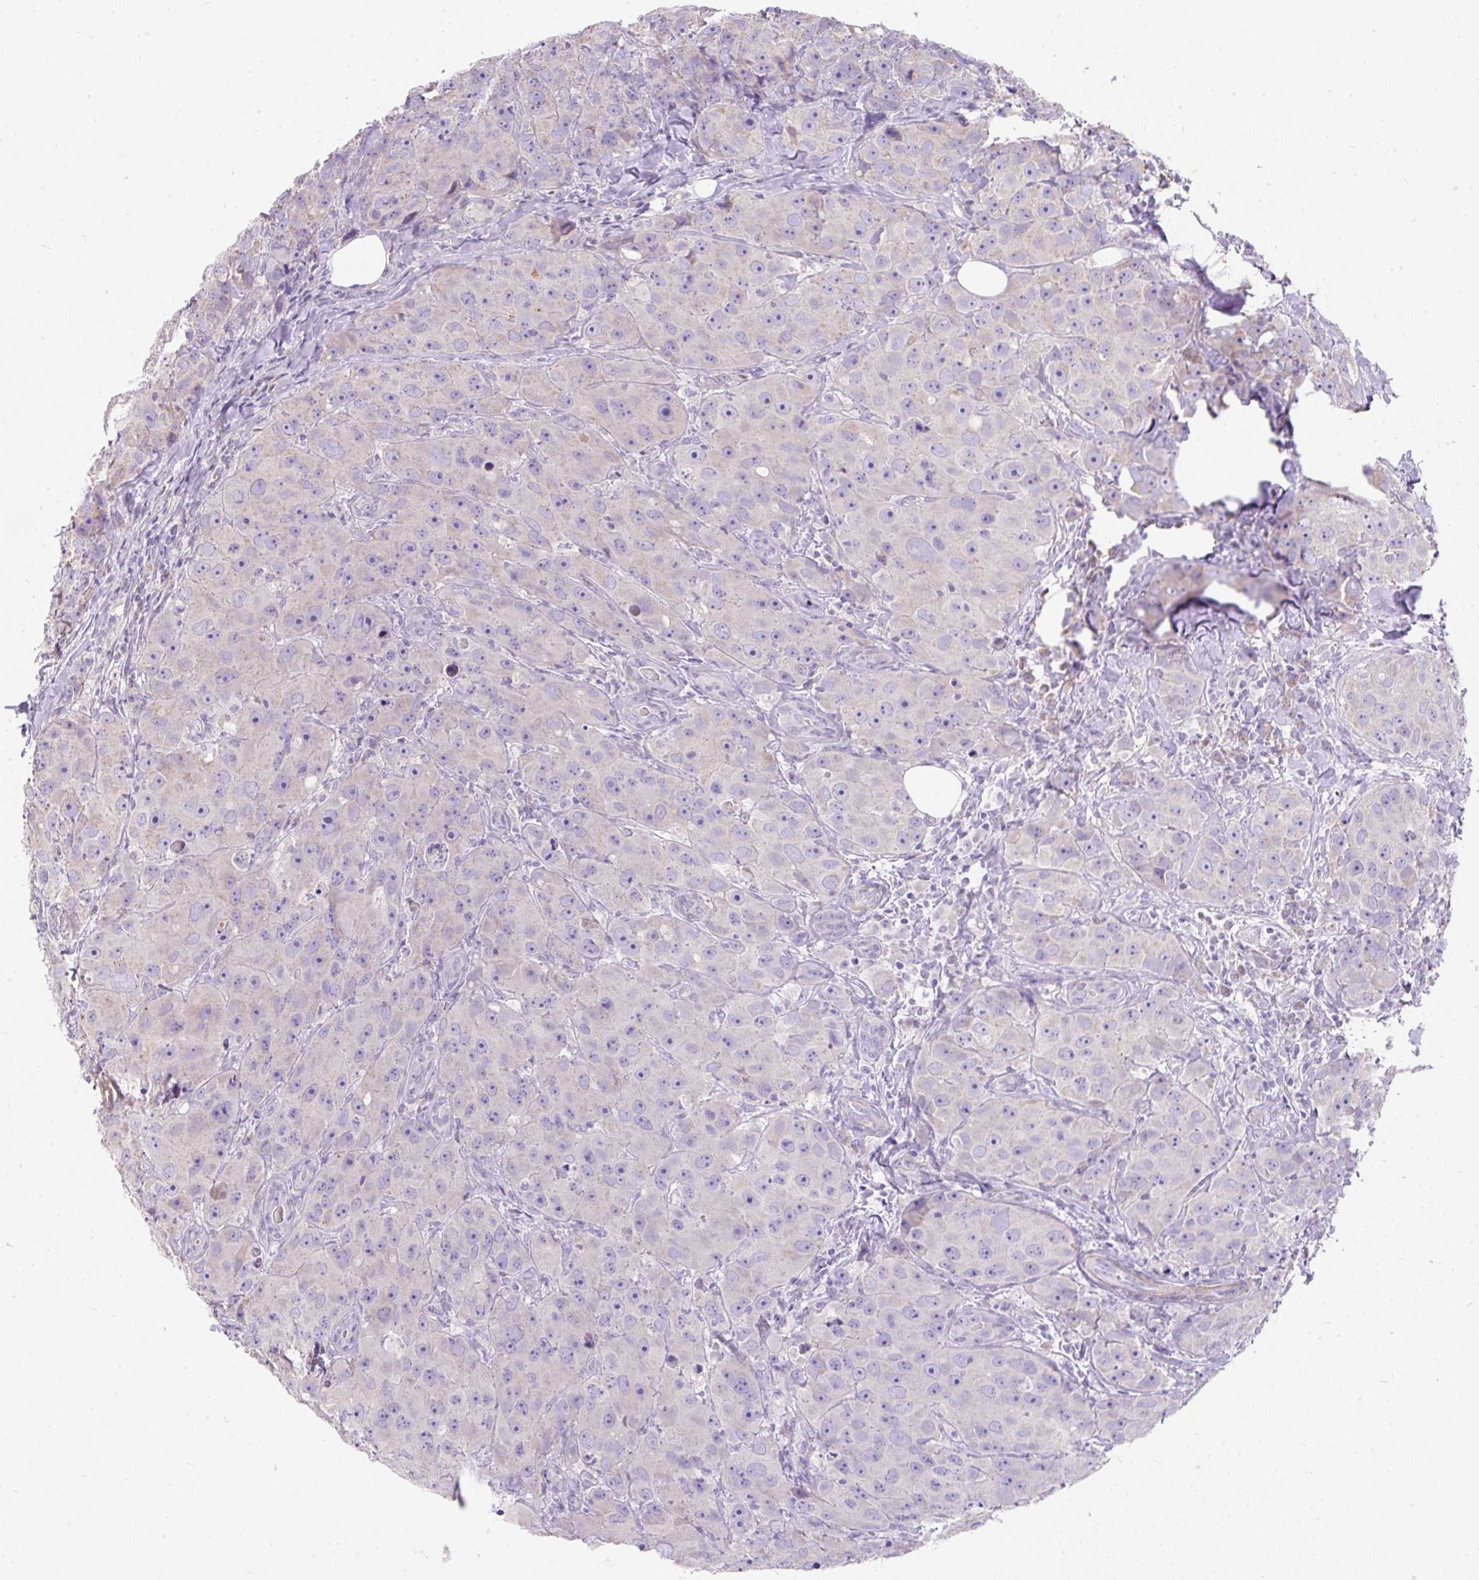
{"staining": {"intensity": "negative", "quantity": "none", "location": "none"}, "tissue": "breast cancer", "cell_type": "Tumor cells", "image_type": "cancer", "snomed": [{"axis": "morphology", "description": "Duct carcinoma"}, {"axis": "topography", "description": "Breast"}], "caption": "The histopathology image demonstrates no significant expression in tumor cells of breast cancer.", "gene": "SUSD5", "patient": {"sex": "female", "age": 43}}